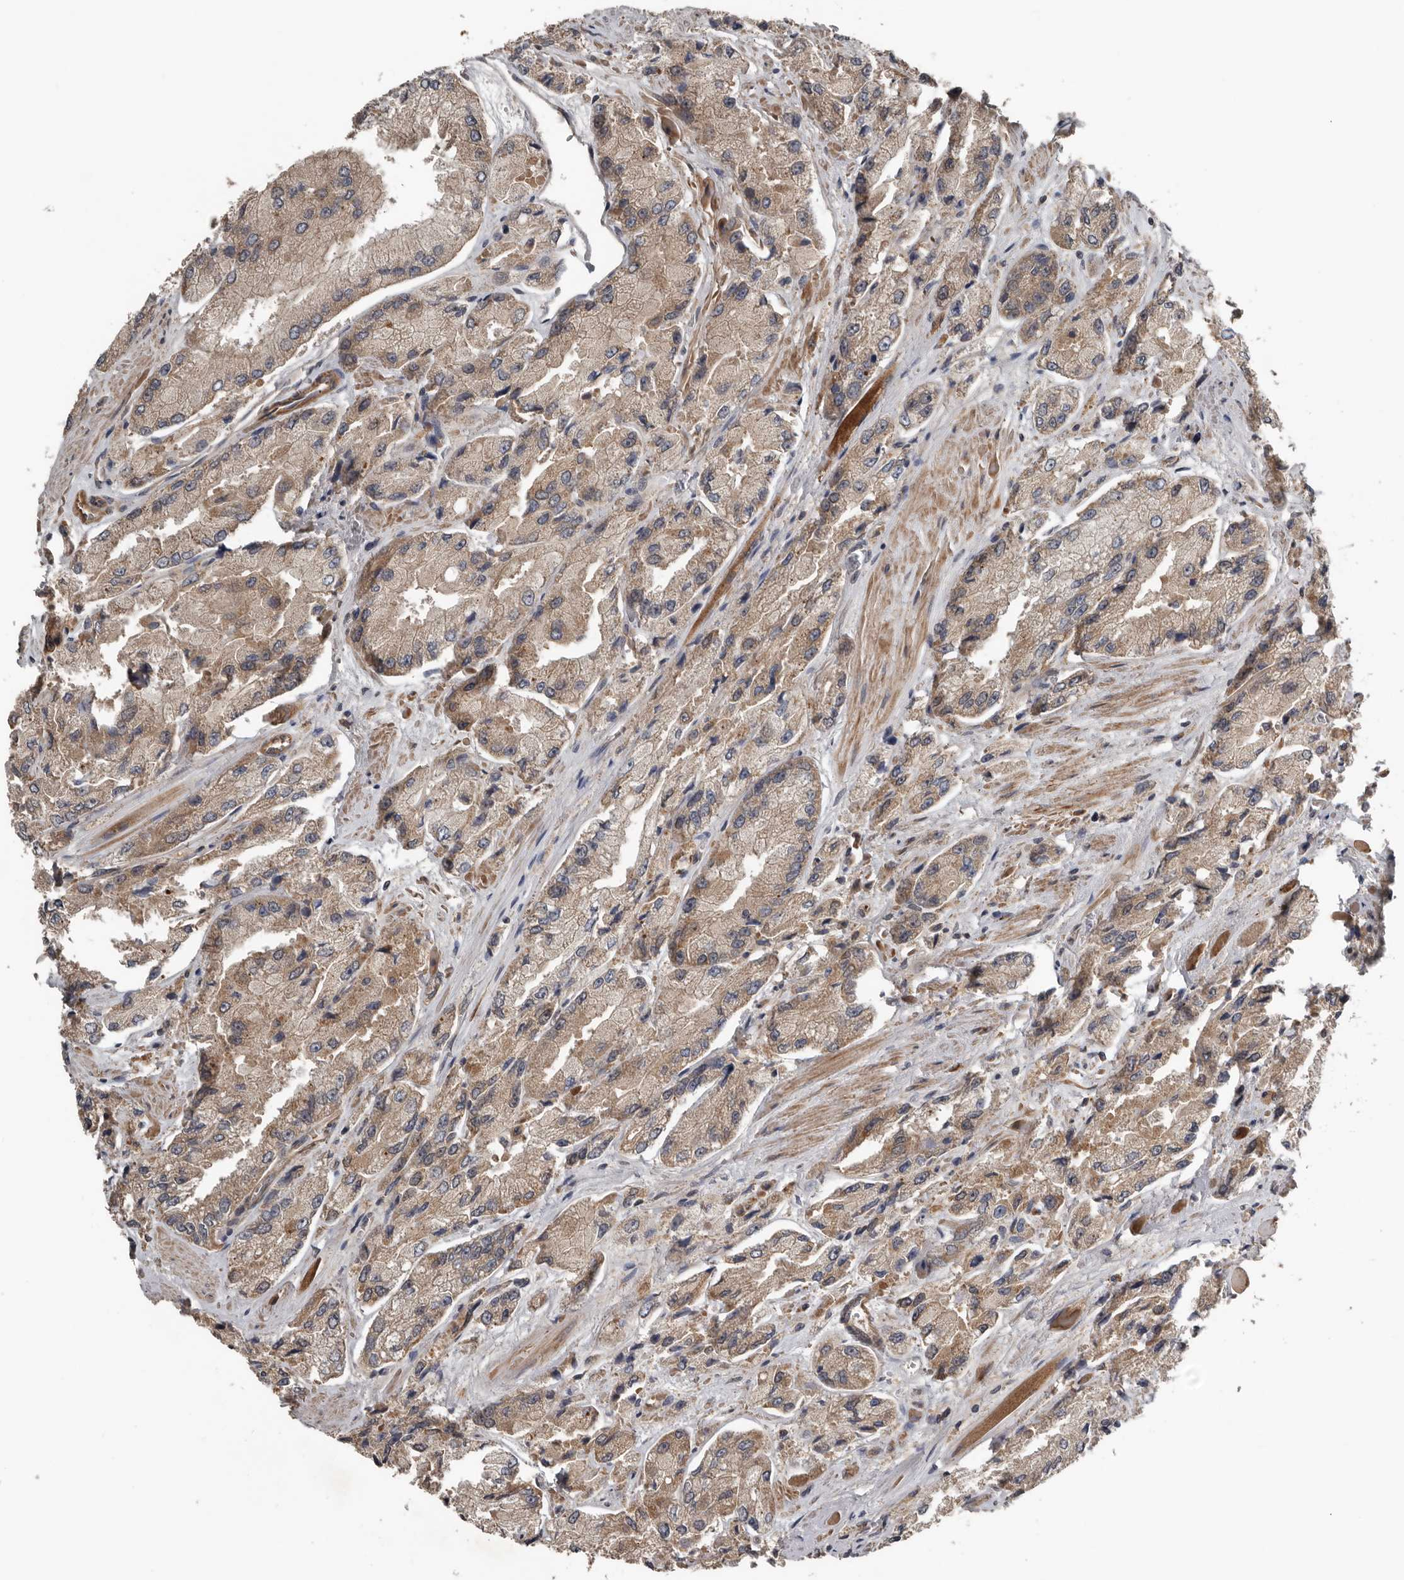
{"staining": {"intensity": "weak", "quantity": "25%-75%", "location": "cytoplasmic/membranous"}, "tissue": "prostate cancer", "cell_type": "Tumor cells", "image_type": "cancer", "snomed": [{"axis": "morphology", "description": "Adenocarcinoma, High grade"}, {"axis": "topography", "description": "Prostate"}], "caption": "An IHC image of neoplastic tissue is shown. Protein staining in brown labels weak cytoplasmic/membranous positivity in prostate high-grade adenocarcinoma within tumor cells.", "gene": "DNAJB4", "patient": {"sex": "male", "age": 58}}